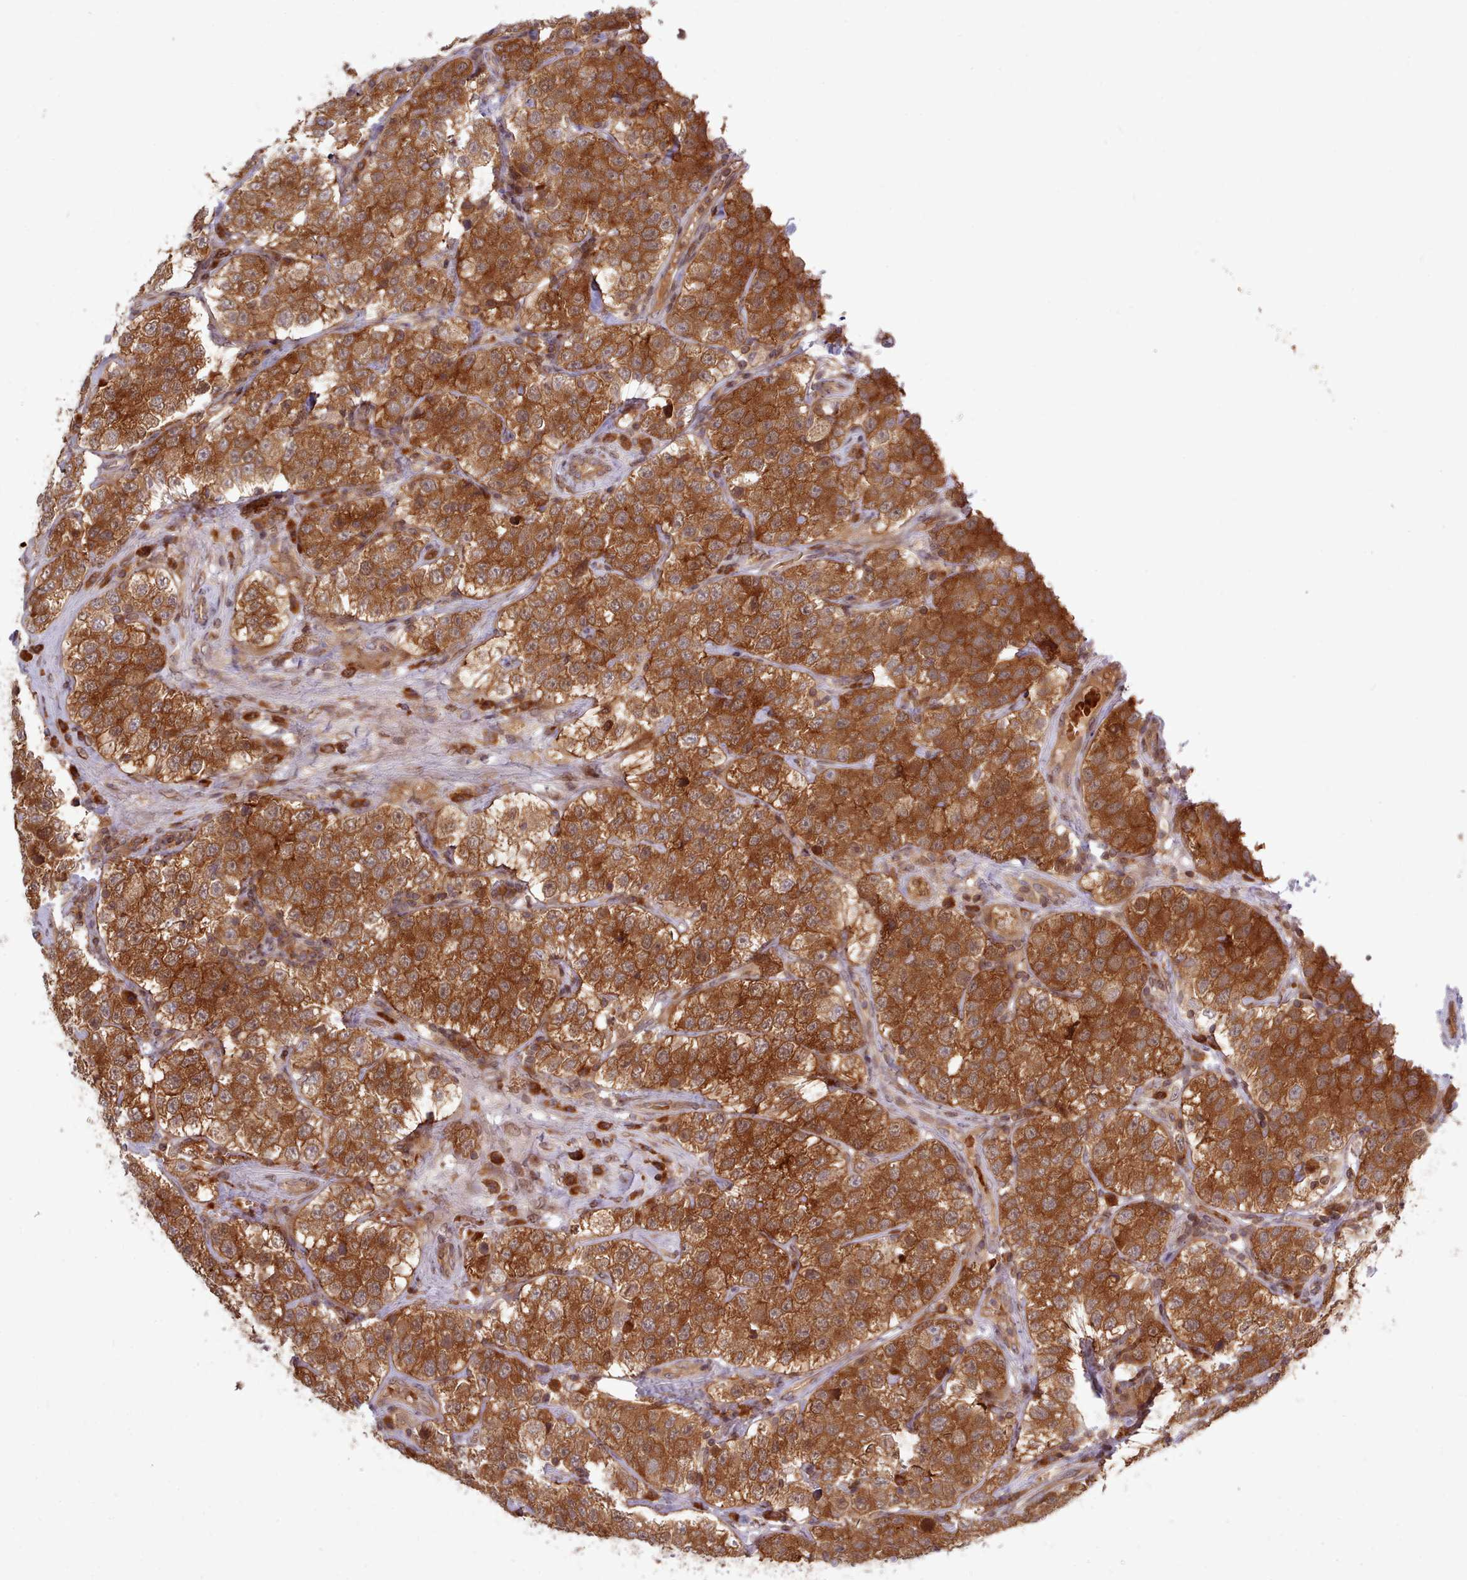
{"staining": {"intensity": "strong", "quantity": ">75%", "location": "cytoplasmic/membranous"}, "tissue": "testis cancer", "cell_type": "Tumor cells", "image_type": "cancer", "snomed": [{"axis": "morphology", "description": "Seminoma, NOS"}, {"axis": "topography", "description": "Testis"}], "caption": "The immunohistochemical stain highlights strong cytoplasmic/membranous staining in tumor cells of testis cancer (seminoma) tissue.", "gene": "UBE2G1", "patient": {"sex": "male", "age": 34}}